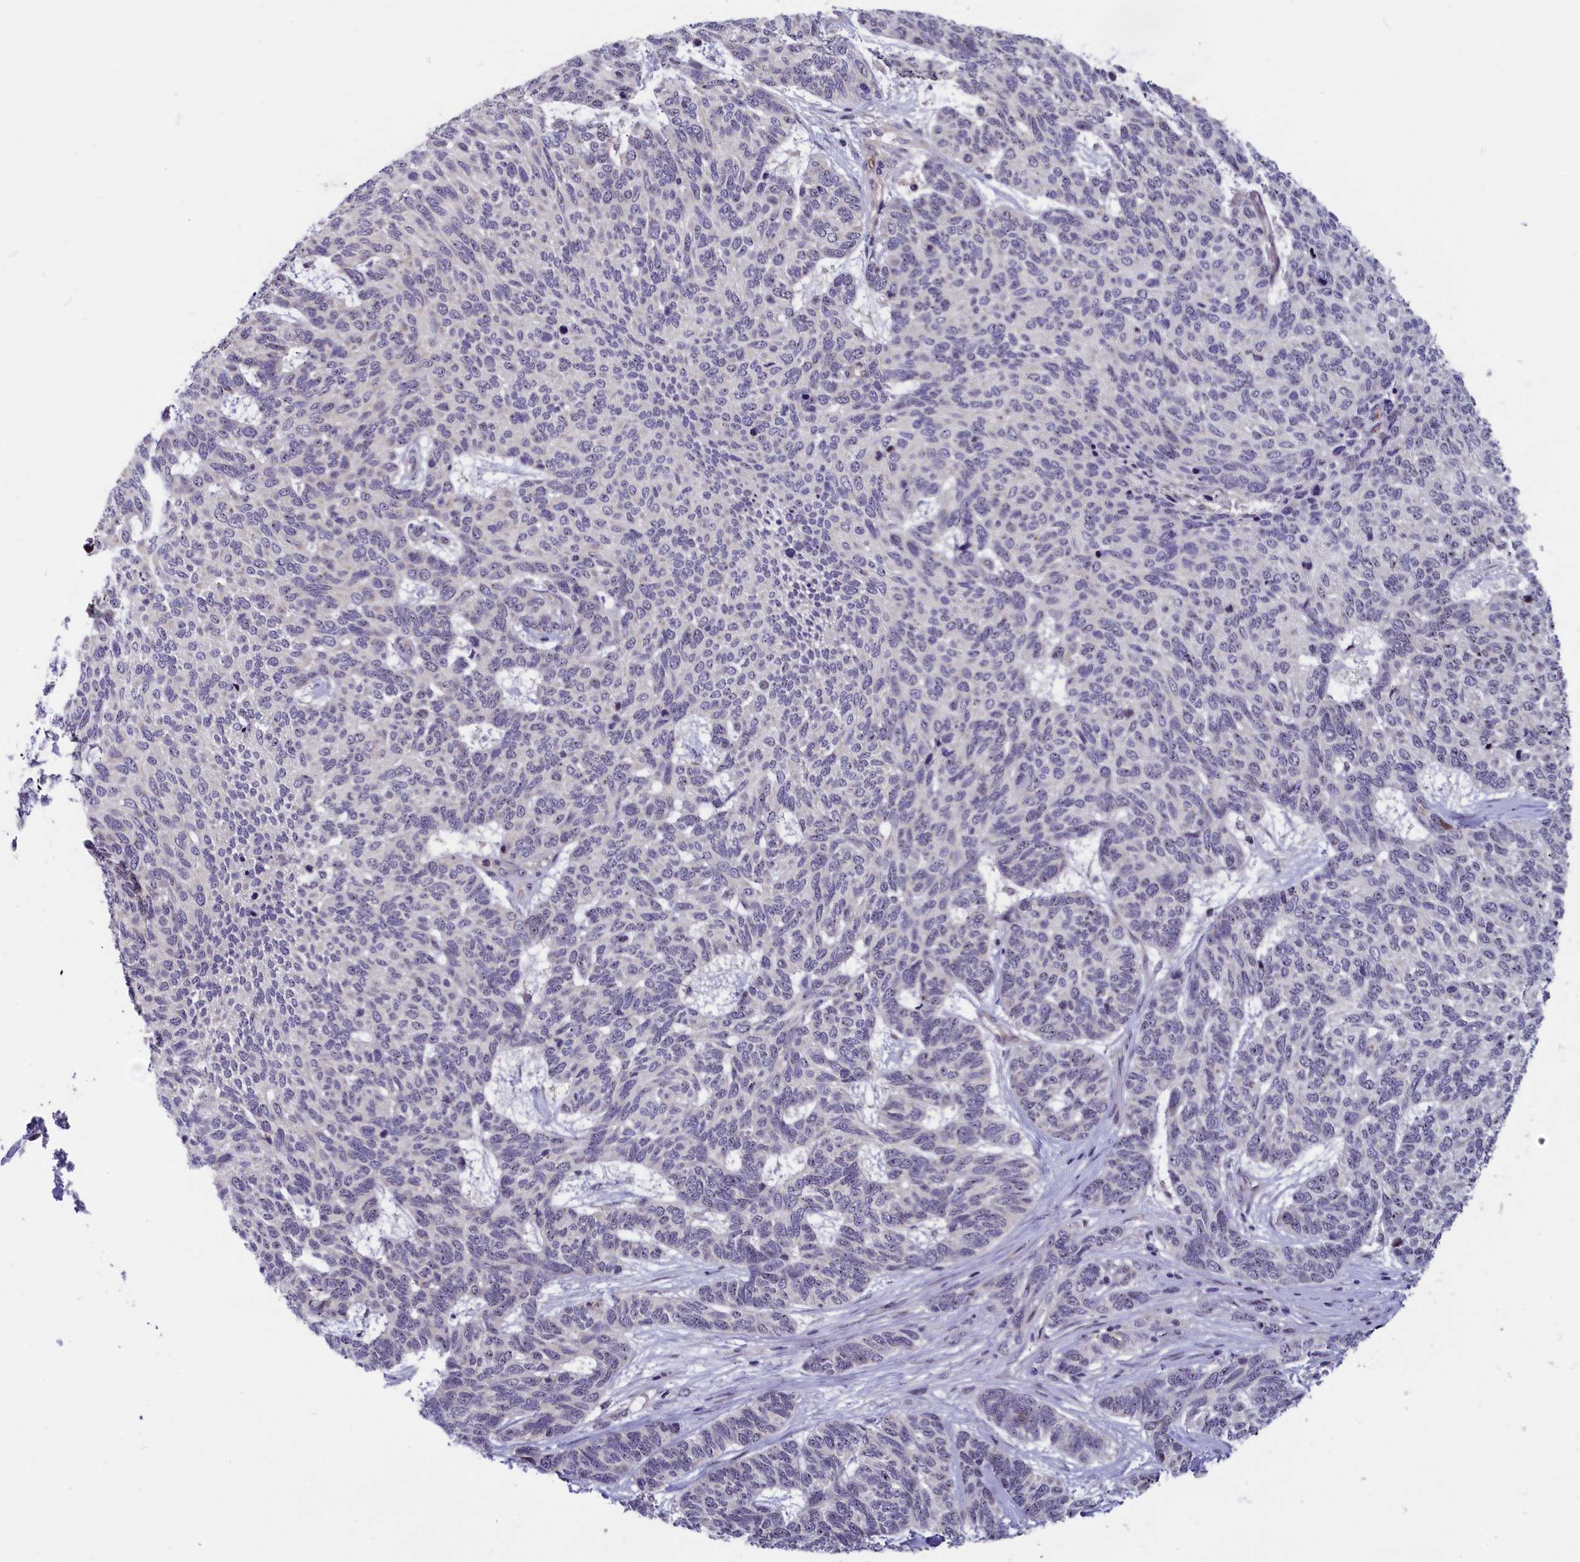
{"staining": {"intensity": "negative", "quantity": "none", "location": "none"}, "tissue": "skin cancer", "cell_type": "Tumor cells", "image_type": "cancer", "snomed": [{"axis": "morphology", "description": "Basal cell carcinoma"}, {"axis": "topography", "description": "Skin"}], "caption": "Immunohistochemical staining of human skin cancer (basal cell carcinoma) exhibits no significant expression in tumor cells.", "gene": "ANKRD34B", "patient": {"sex": "female", "age": 65}}